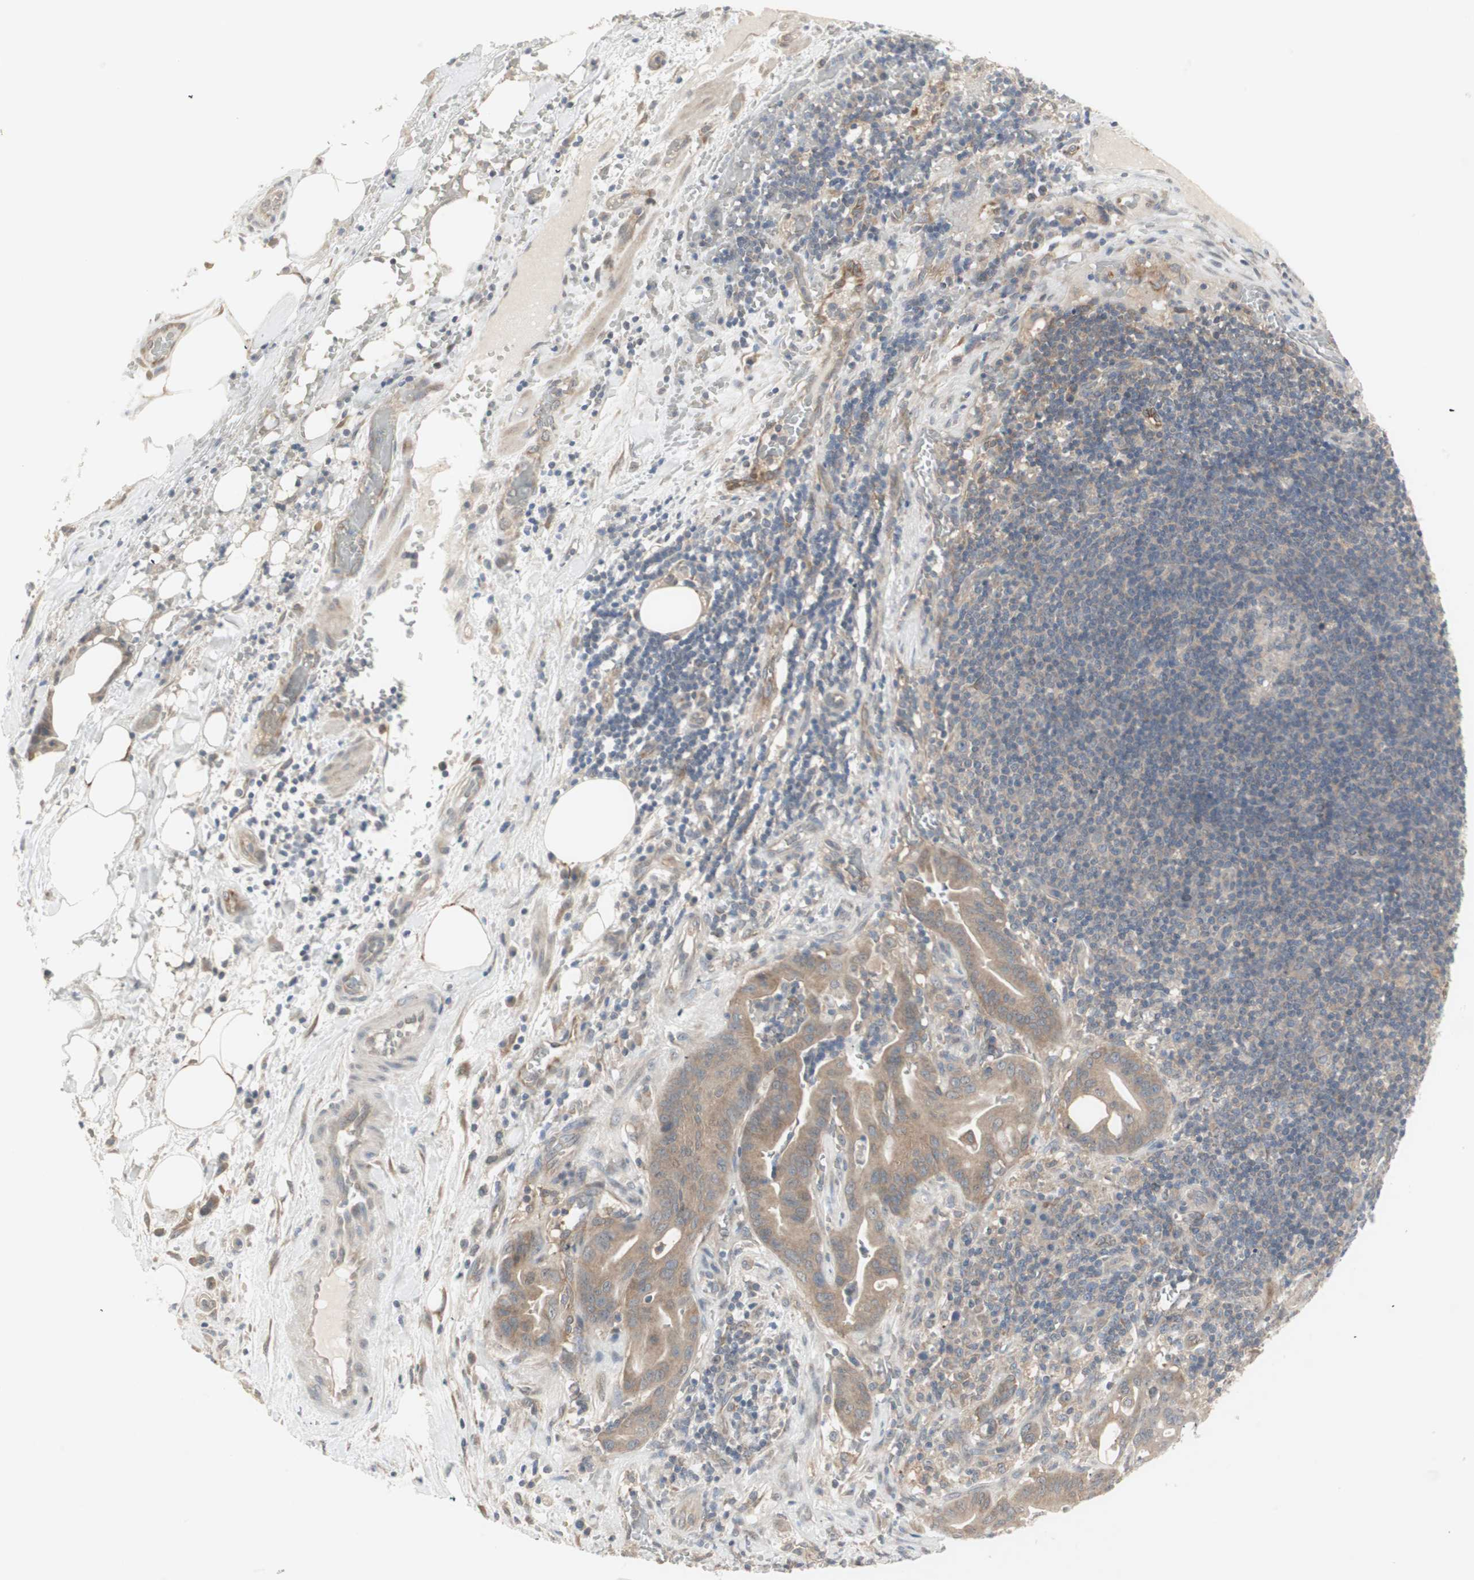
{"staining": {"intensity": "moderate", "quantity": ">75%", "location": "cytoplasmic/membranous"}, "tissue": "liver cancer", "cell_type": "Tumor cells", "image_type": "cancer", "snomed": [{"axis": "morphology", "description": "Cholangiocarcinoma"}, {"axis": "topography", "description": "Liver"}], "caption": "Human liver cancer (cholangiocarcinoma) stained with a brown dye displays moderate cytoplasmic/membranous positive expression in about >75% of tumor cells.", "gene": "ZFP36", "patient": {"sex": "female", "age": 68}}